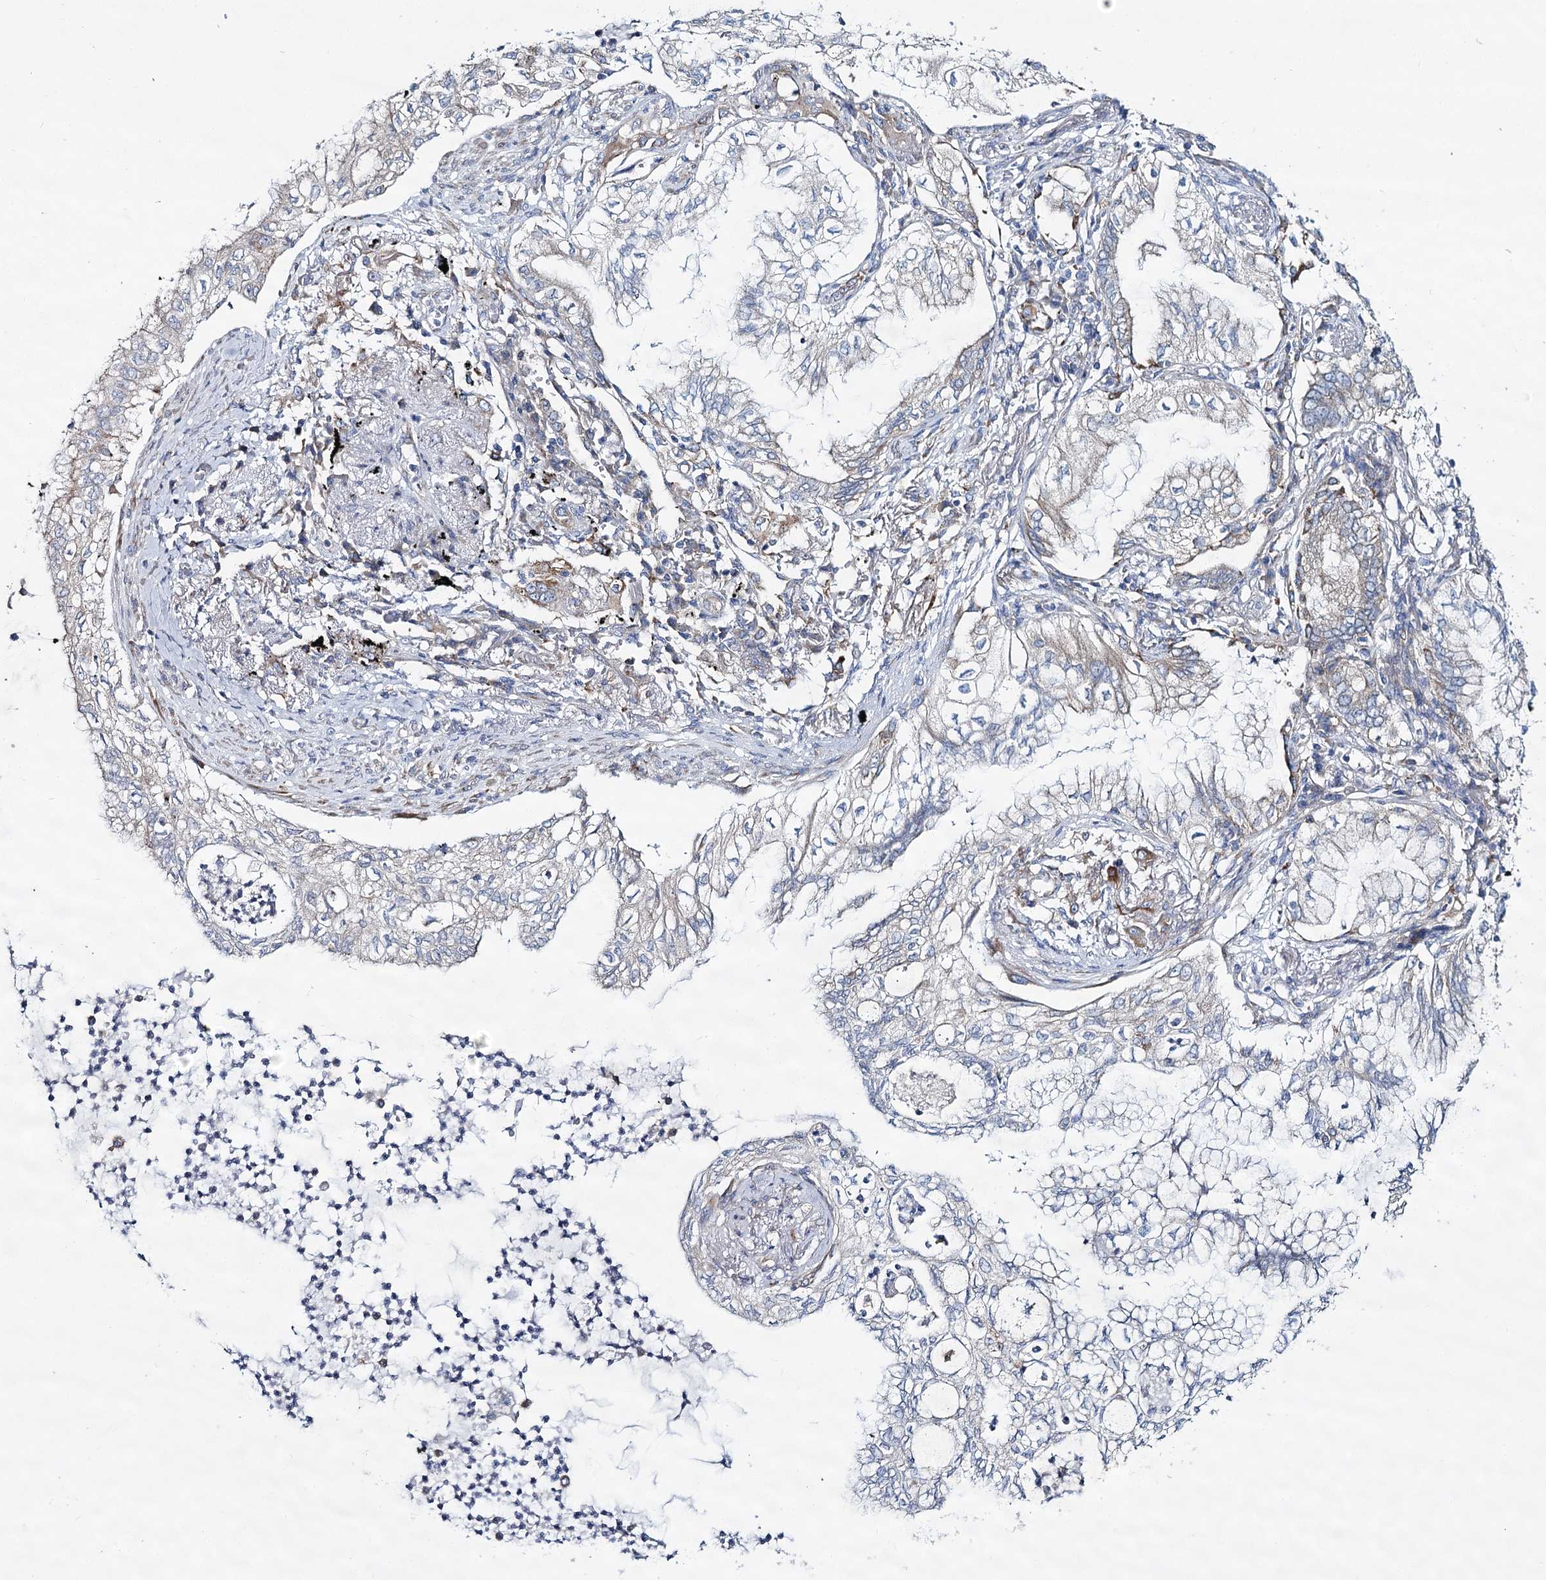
{"staining": {"intensity": "negative", "quantity": "none", "location": "none"}, "tissue": "lung cancer", "cell_type": "Tumor cells", "image_type": "cancer", "snomed": [{"axis": "morphology", "description": "Adenocarcinoma, NOS"}, {"axis": "topography", "description": "Lung"}], "caption": "This is a histopathology image of immunohistochemistry staining of lung cancer, which shows no positivity in tumor cells.", "gene": "THUMPD3", "patient": {"sex": "female", "age": 70}}